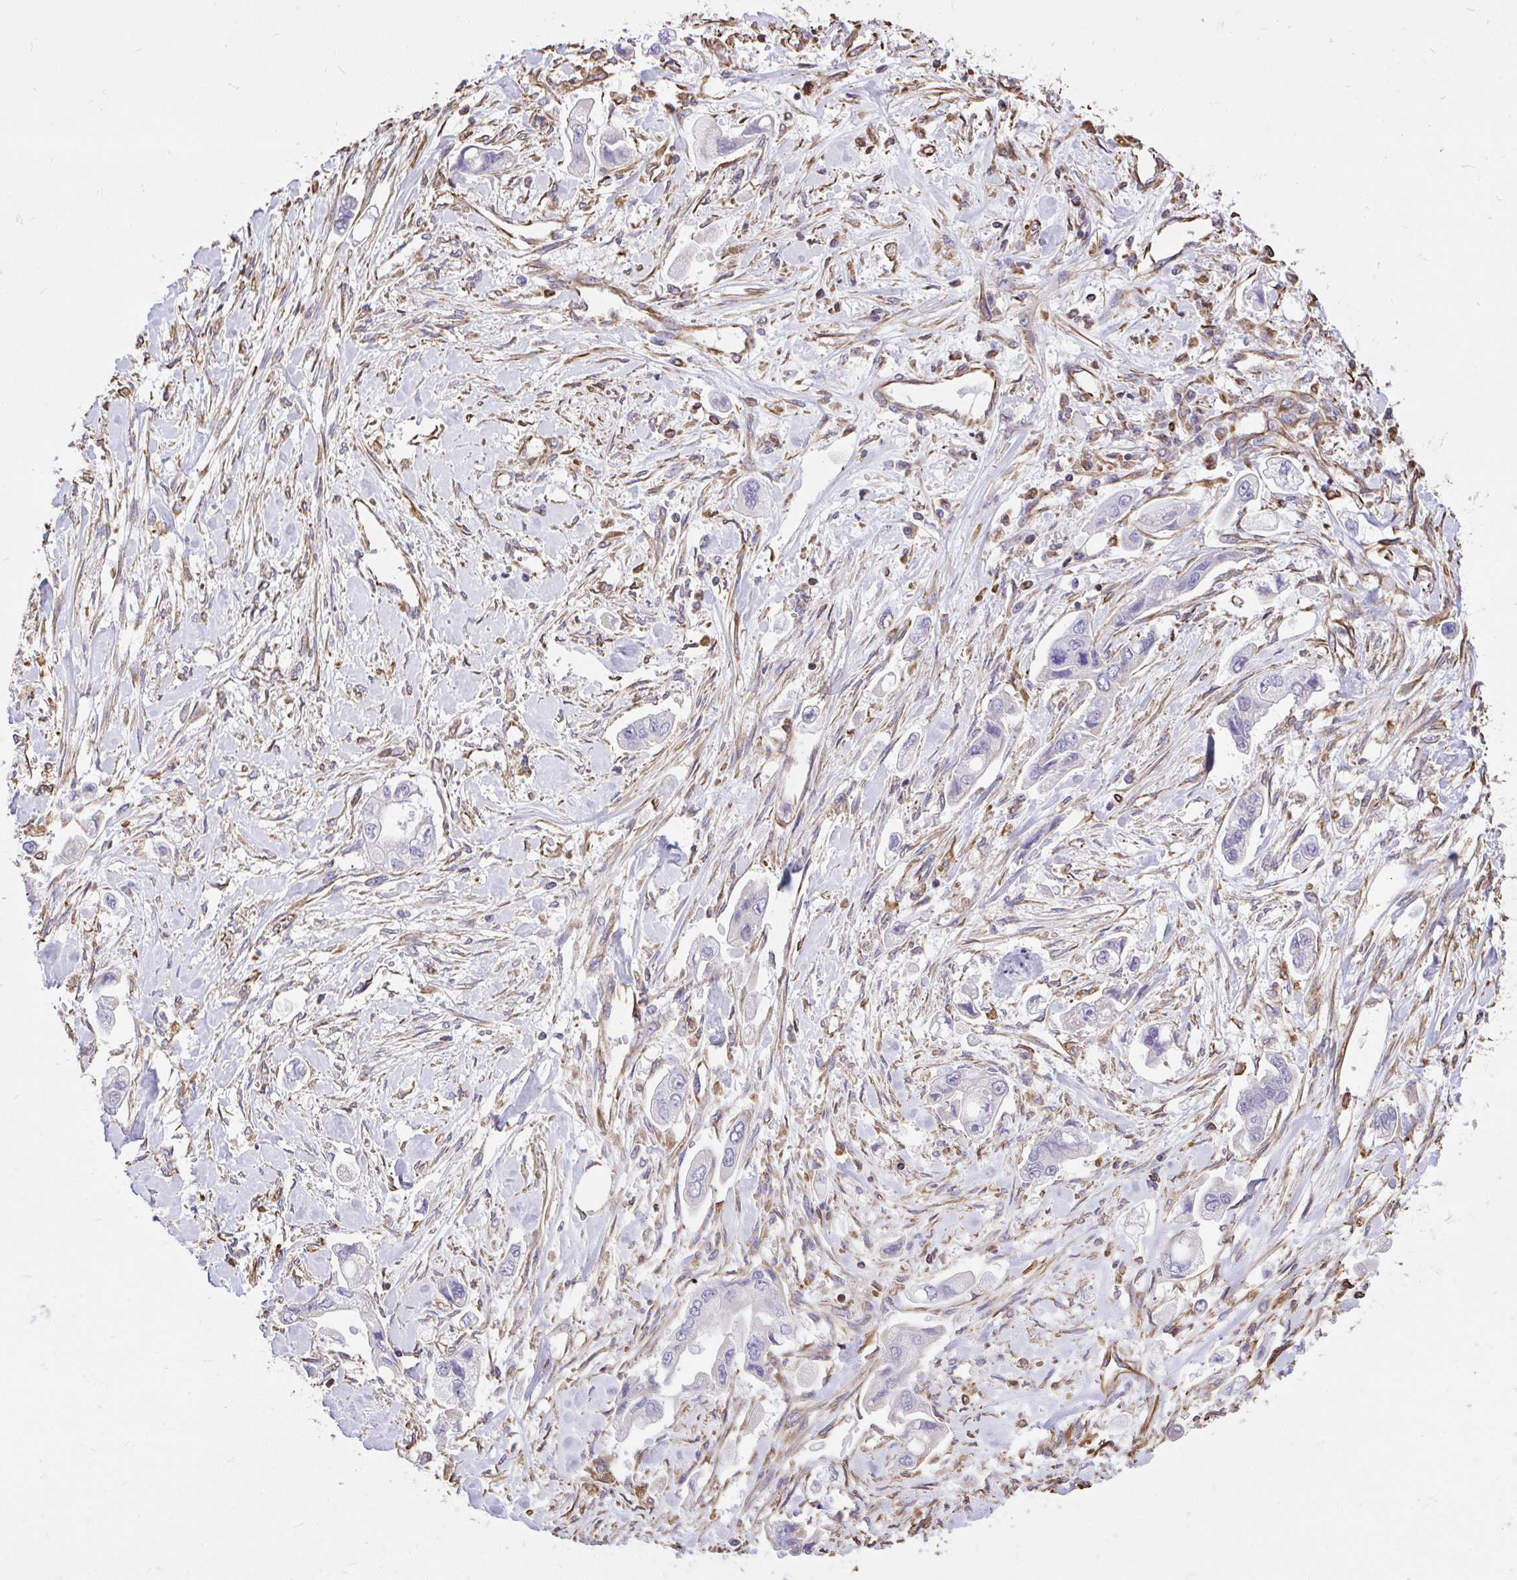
{"staining": {"intensity": "negative", "quantity": "none", "location": "none"}, "tissue": "stomach cancer", "cell_type": "Tumor cells", "image_type": "cancer", "snomed": [{"axis": "morphology", "description": "Adenocarcinoma, NOS"}, {"axis": "topography", "description": "Stomach"}], "caption": "This is an immunohistochemistry image of human stomach cancer. There is no positivity in tumor cells.", "gene": "RNF103", "patient": {"sex": "male", "age": 62}}